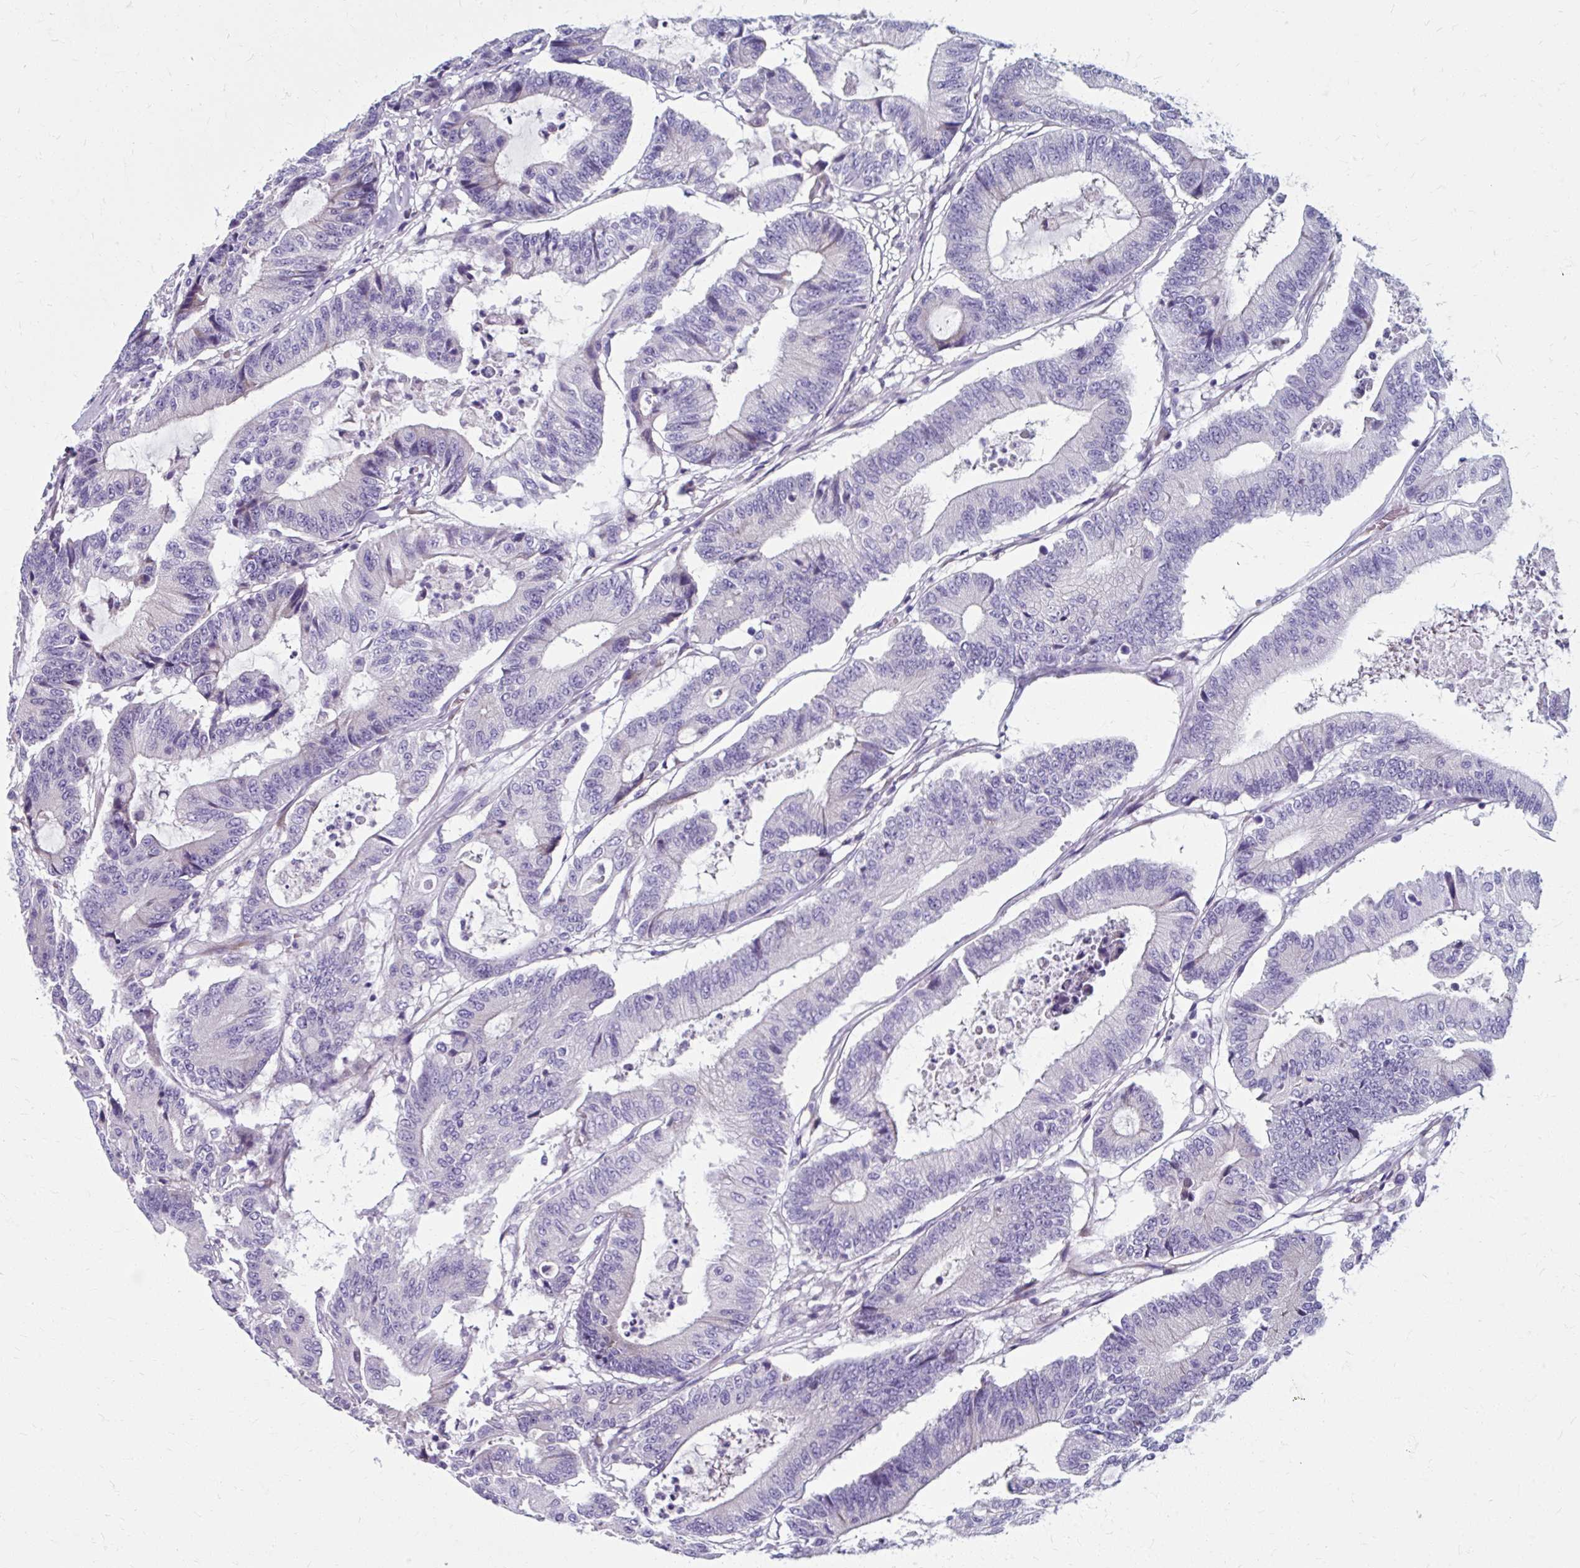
{"staining": {"intensity": "negative", "quantity": "none", "location": "none"}, "tissue": "colorectal cancer", "cell_type": "Tumor cells", "image_type": "cancer", "snomed": [{"axis": "morphology", "description": "Adenocarcinoma, NOS"}, {"axis": "topography", "description": "Colon"}], "caption": "DAB immunohistochemical staining of colorectal adenocarcinoma demonstrates no significant staining in tumor cells.", "gene": "ZNF555", "patient": {"sex": "female", "age": 84}}